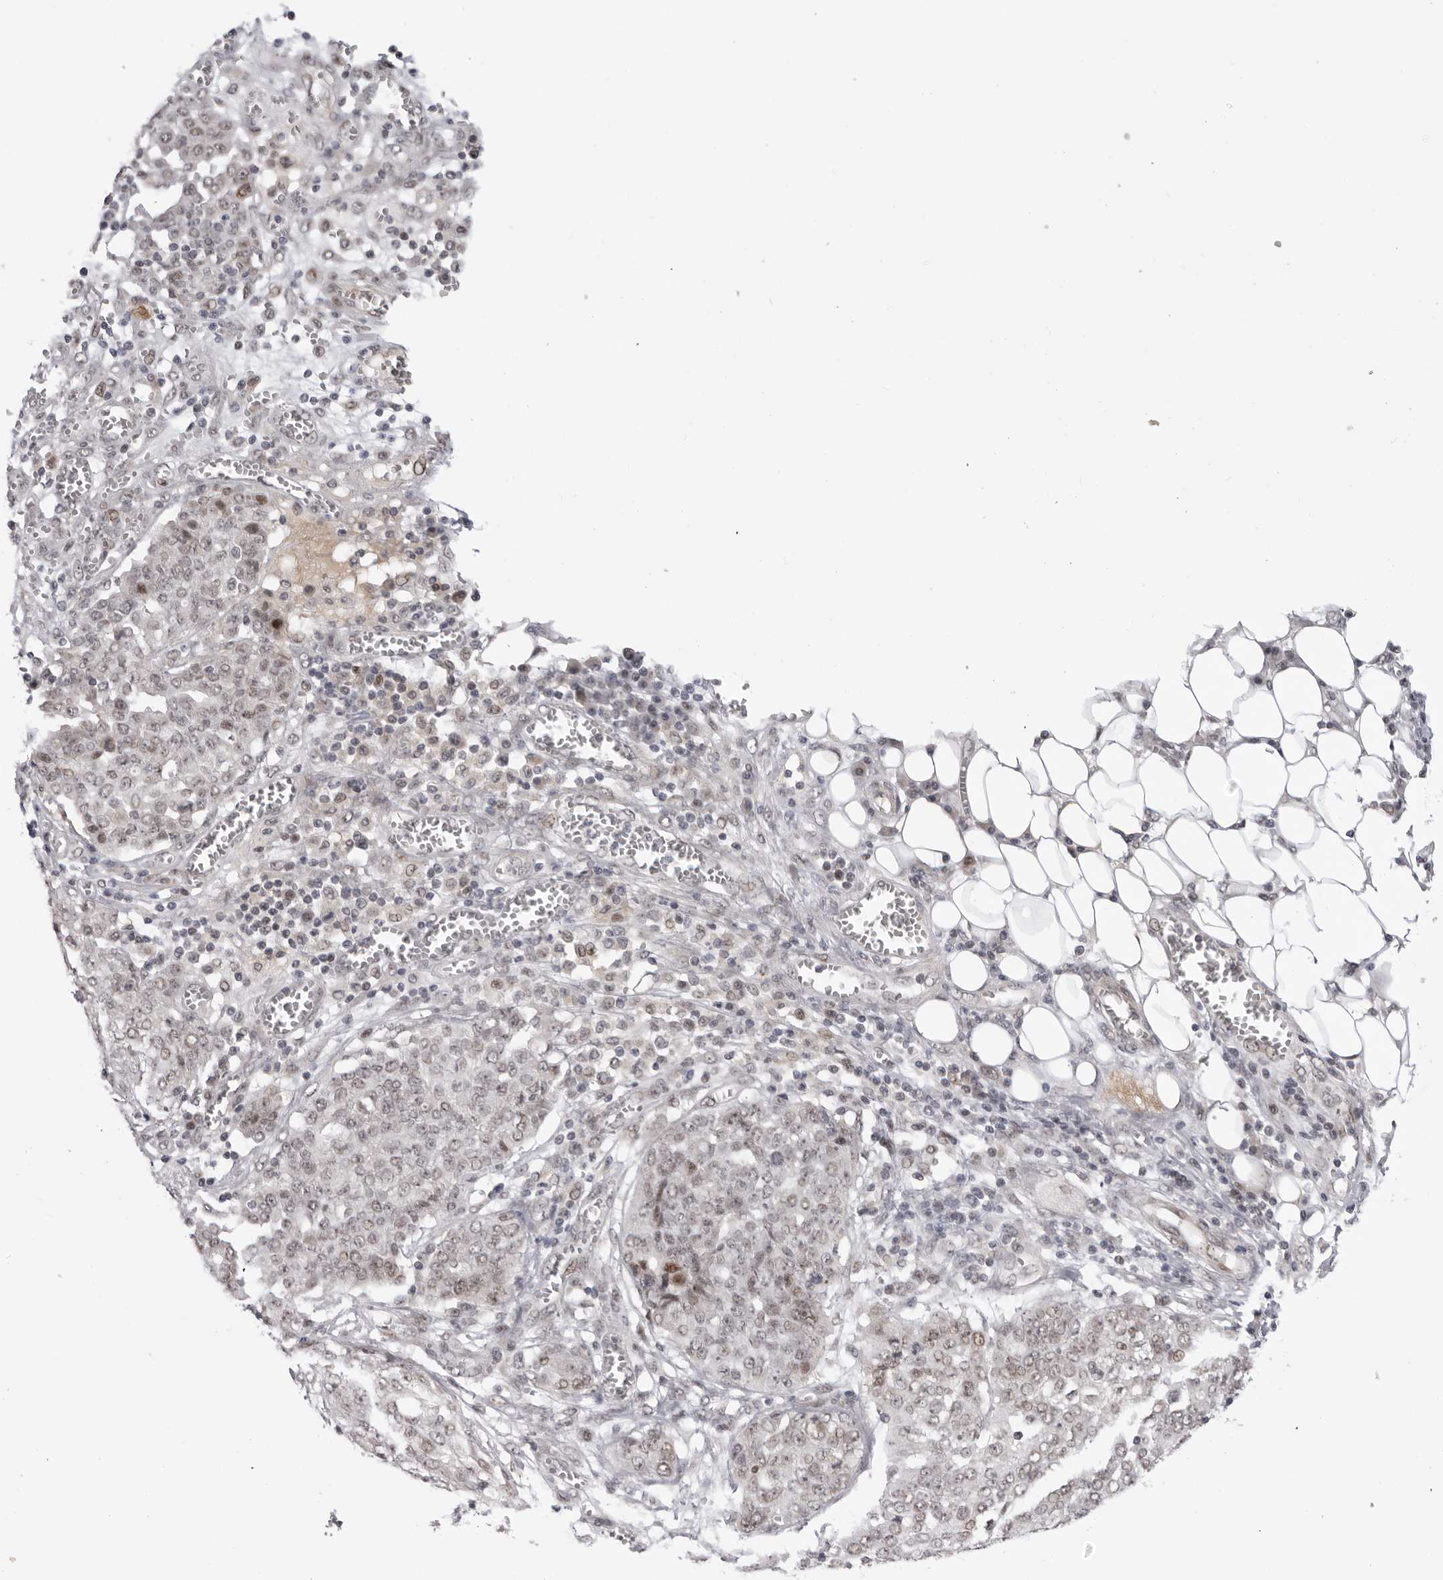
{"staining": {"intensity": "weak", "quantity": "25%-75%", "location": "nuclear"}, "tissue": "ovarian cancer", "cell_type": "Tumor cells", "image_type": "cancer", "snomed": [{"axis": "morphology", "description": "Cystadenocarcinoma, serous, NOS"}, {"axis": "topography", "description": "Soft tissue"}, {"axis": "topography", "description": "Ovary"}], "caption": "A photomicrograph of ovarian serous cystadenocarcinoma stained for a protein demonstrates weak nuclear brown staining in tumor cells.", "gene": "ALPK2", "patient": {"sex": "female", "age": 57}}